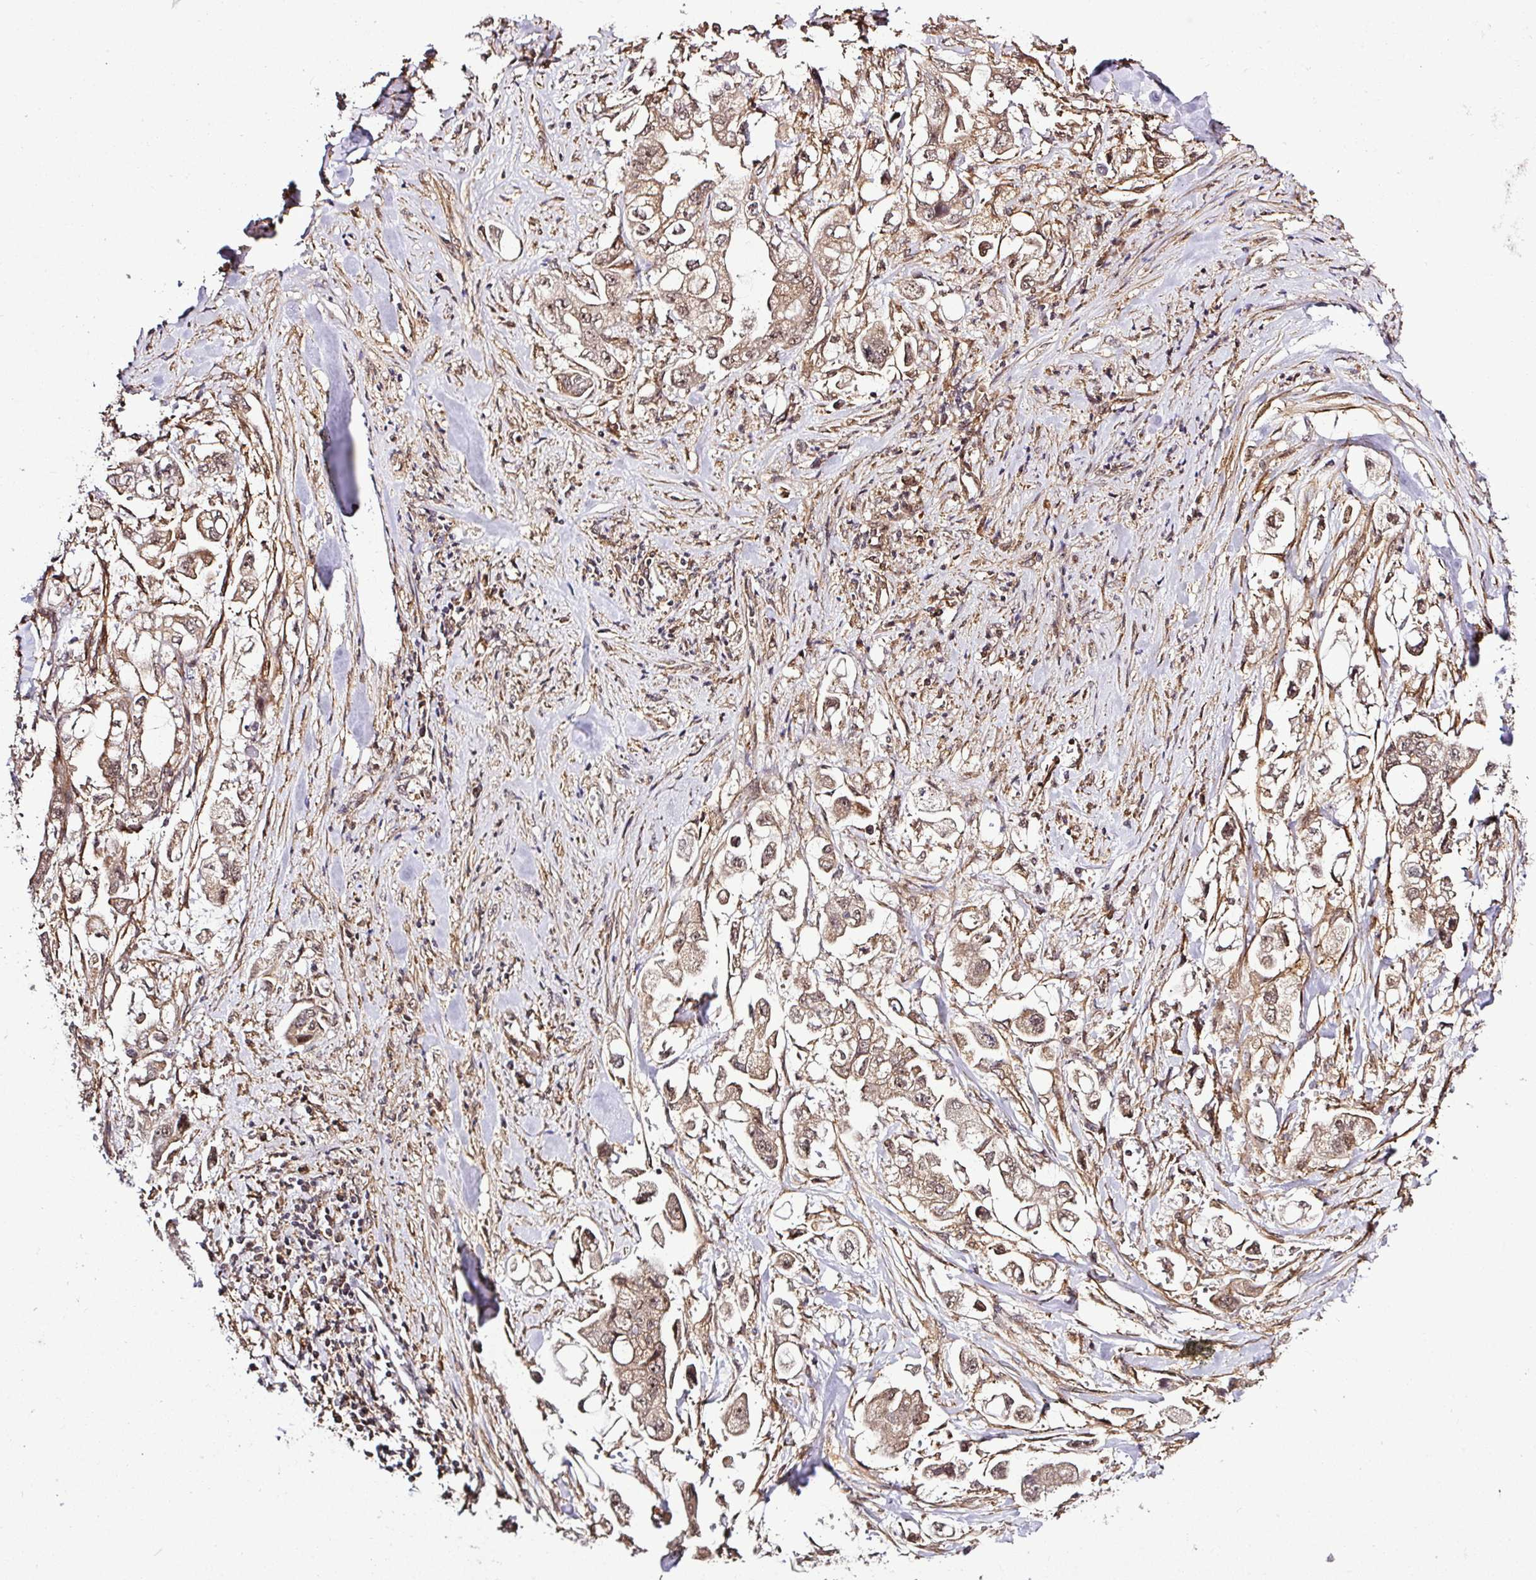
{"staining": {"intensity": "moderate", "quantity": ">75%", "location": "cytoplasmic/membranous,nuclear"}, "tissue": "stomach cancer", "cell_type": "Tumor cells", "image_type": "cancer", "snomed": [{"axis": "morphology", "description": "Adenocarcinoma, NOS"}, {"axis": "topography", "description": "Stomach"}], "caption": "IHC of adenocarcinoma (stomach) reveals medium levels of moderate cytoplasmic/membranous and nuclear expression in approximately >75% of tumor cells.", "gene": "FAM153A", "patient": {"sex": "male", "age": 62}}